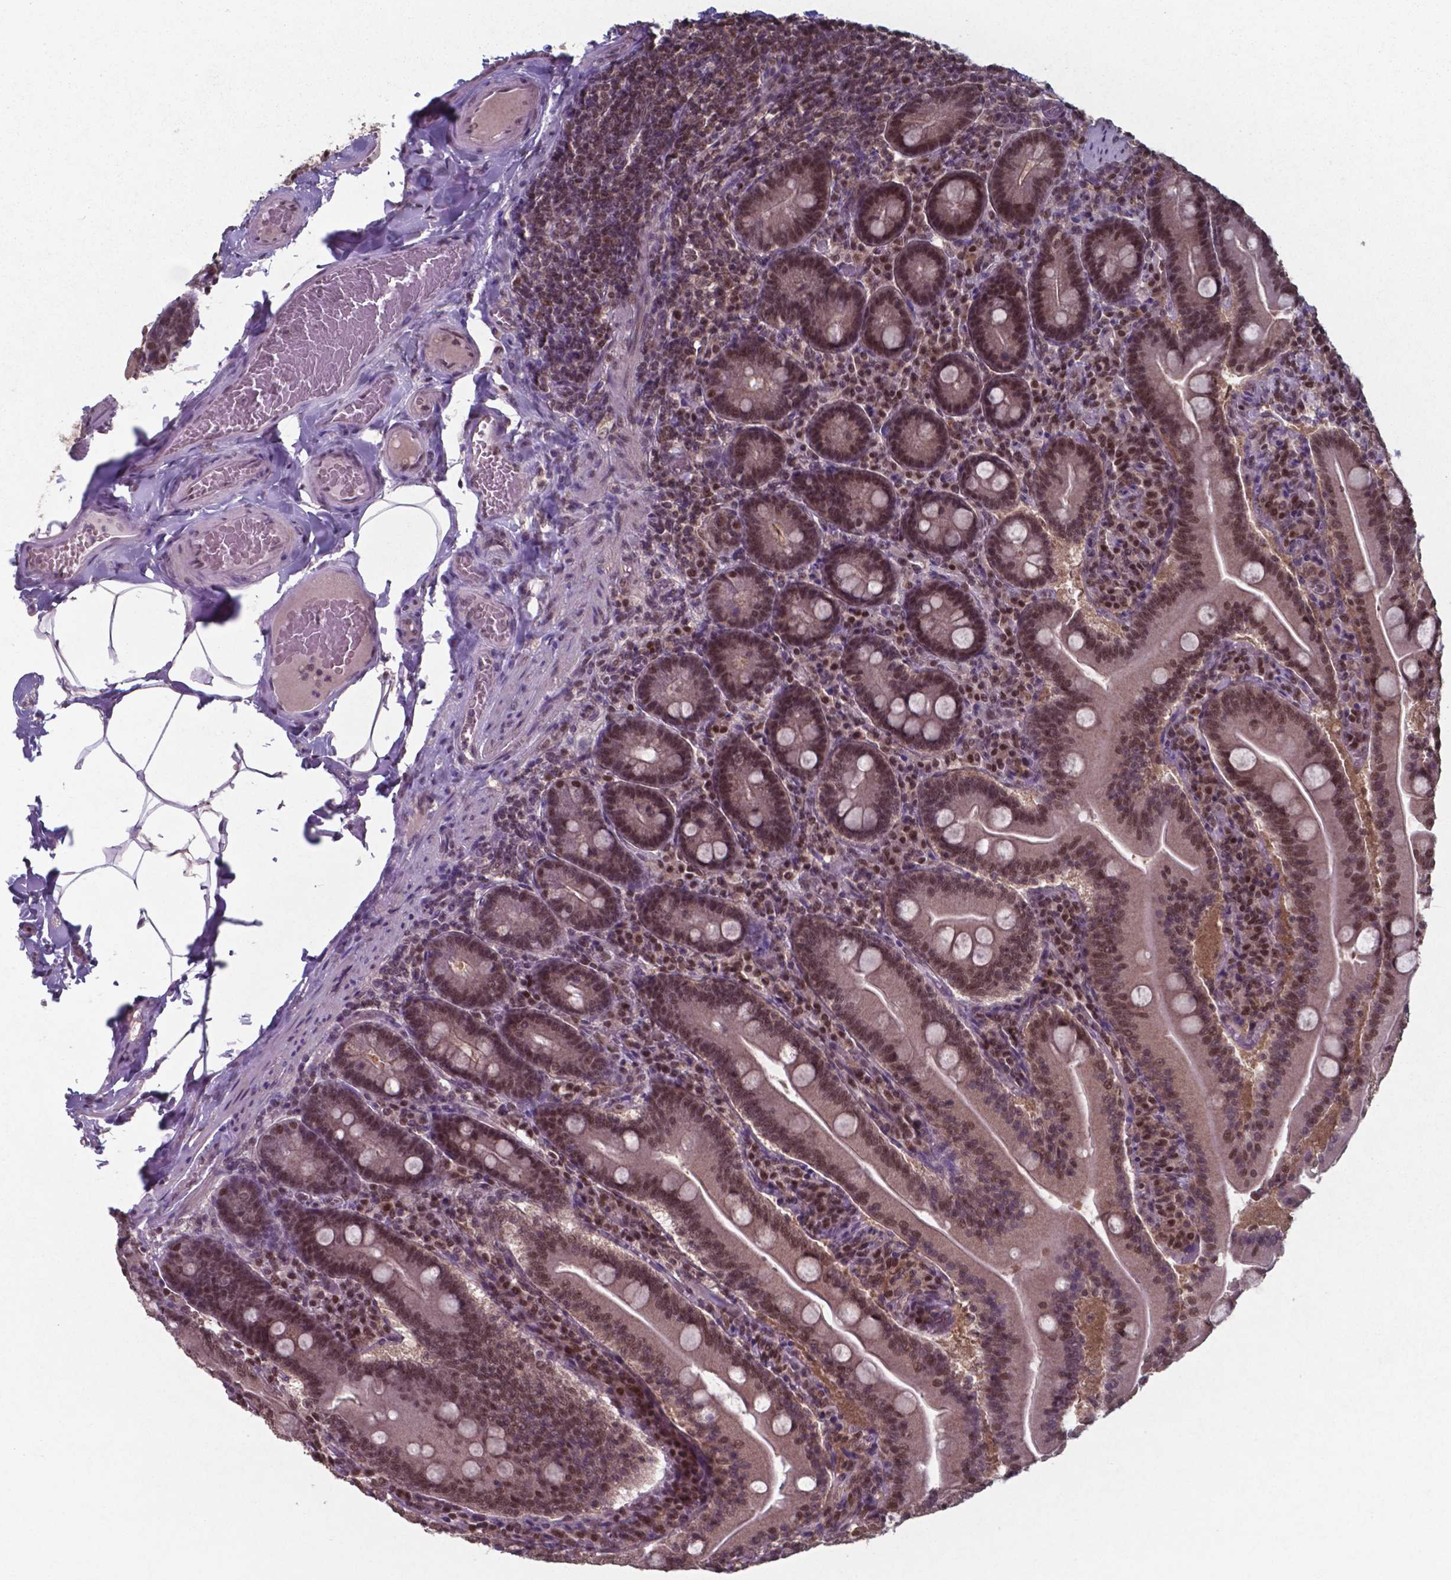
{"staining": {"intensity": "moderate", "quantity": ">75%", "location": "nuclear"}, "tissue": "small intestine", "cell_type": "Glandular cells", "image_type": "normal", "snomed": [{"axis": "morphology", "description": "Normal tissue, NOS"}, {"axis": "topography", "description": "Small intestine"}], "caption": "Immunohistochemistry of normal small intestine reveals medium levels of moderate nuclear positivity in approximately >75% of glandular cells.", "gene": "UBA1", "patient": {"sex": "male", "age": 37}}